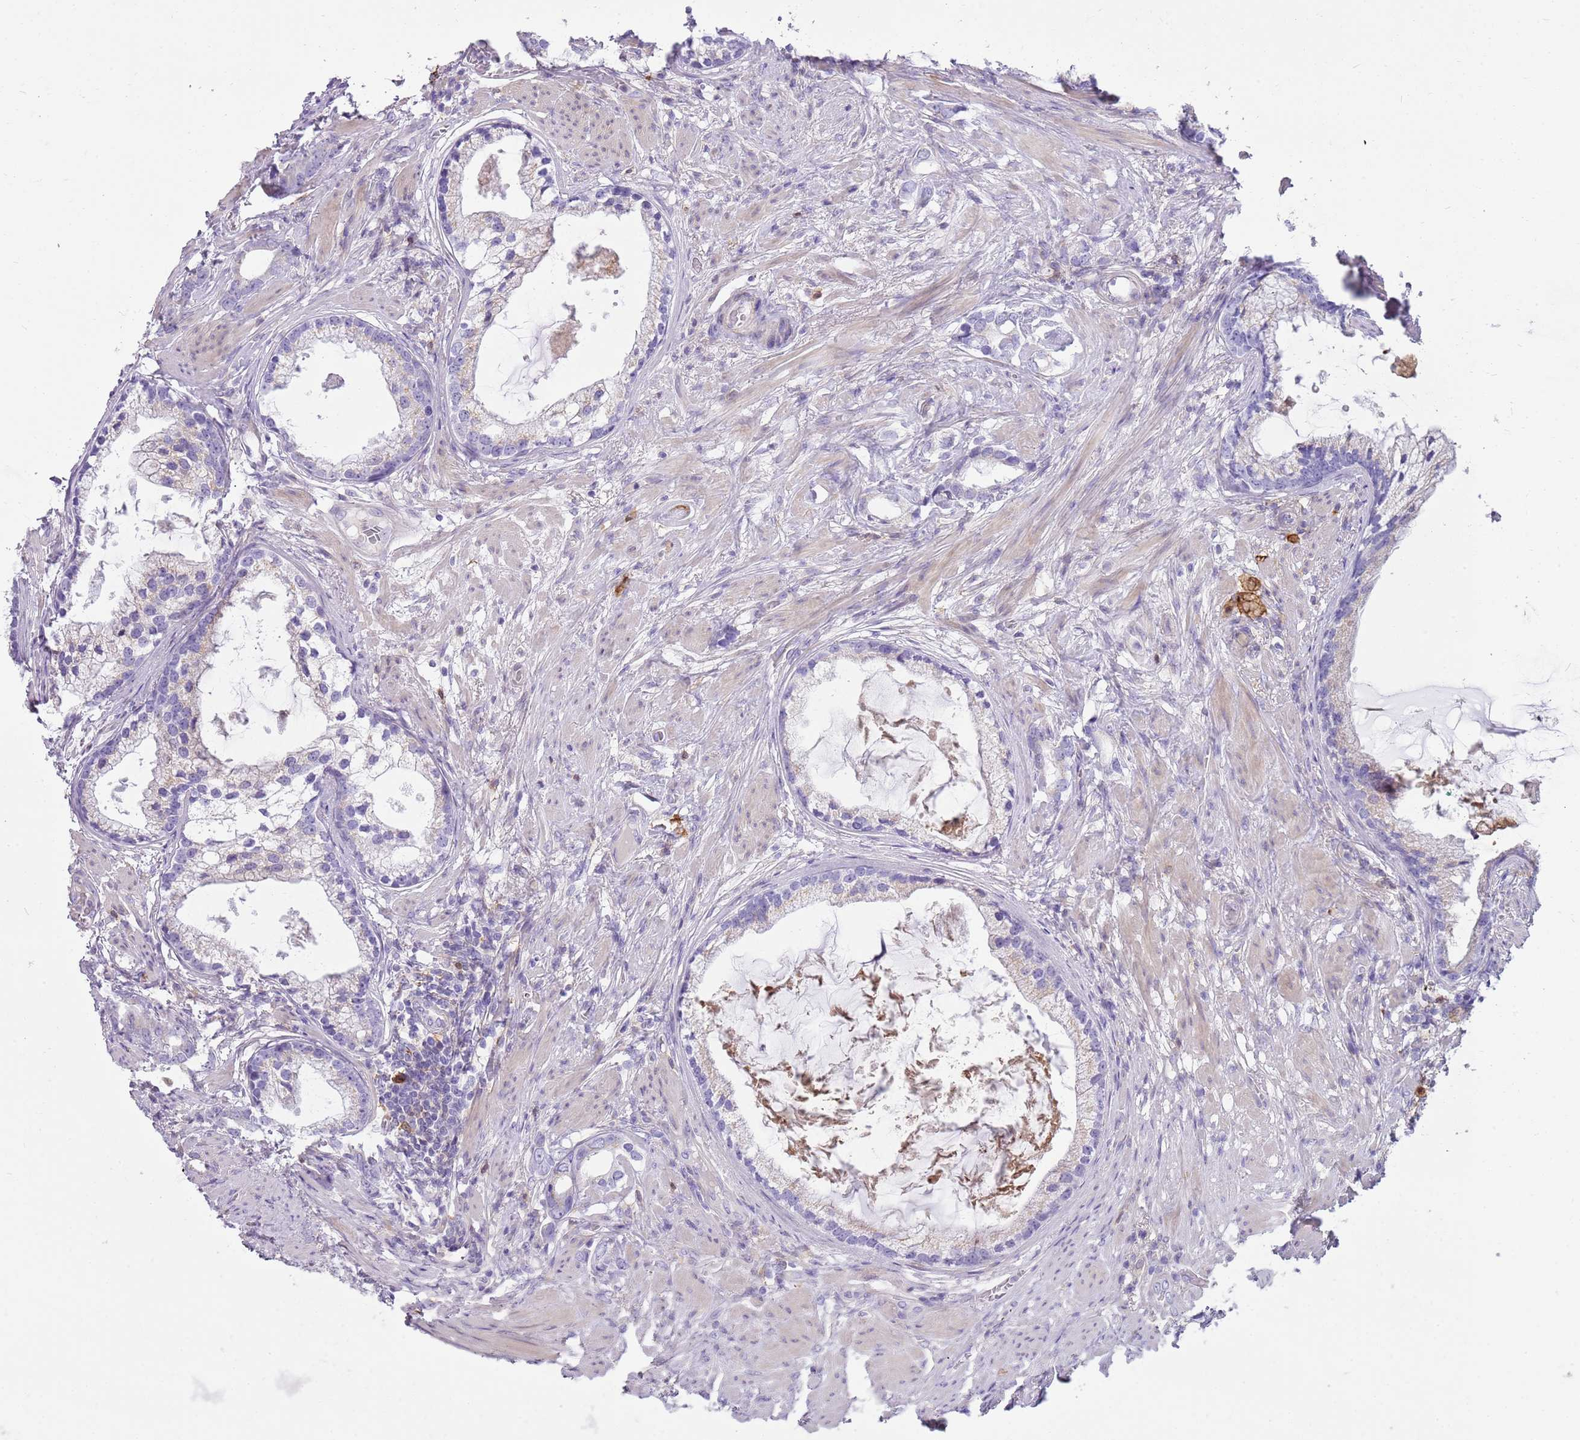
{"staining": {"intensity": "negative", "quantity": "none", "location": "none"}, "tissue": "prostate cancer", "cell_type": "Tumor cells", "image_type": "cancer", "snomed": [{"axis": "morphology", "description": "Adenocarcinoma, Low grade"}, {"axis": "topography", "description": "Prostate"}], "caption": "Prostate low-grade adenocarcinoma was stained to show a protein in brown. There is no significant staining in tumor cells.", "gene": "DIPK1C", "patient": {"sex": "male", "age": 71}}